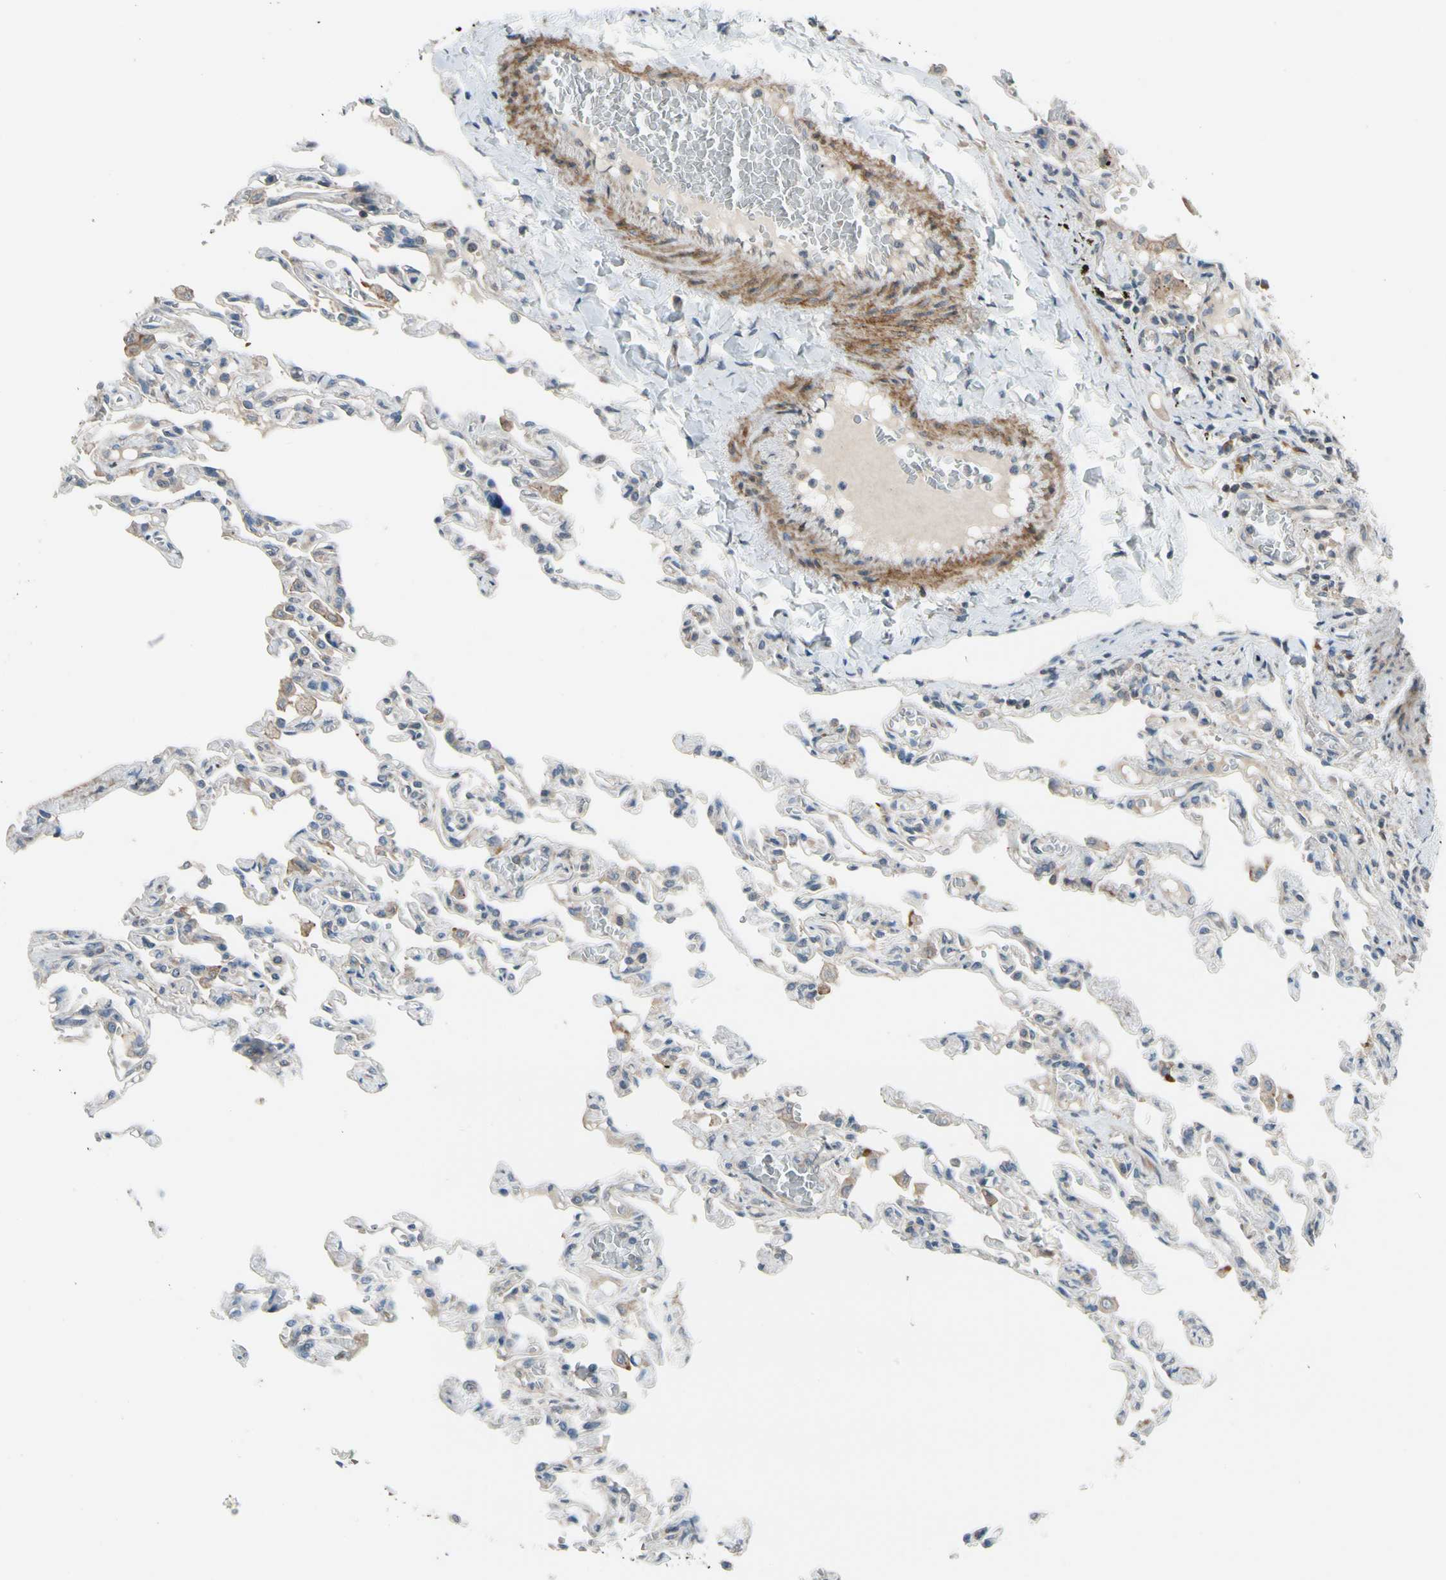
{"staining": {"intensity": "weak", "quantity": "<25%", "location": "cytoplasmic/membranous"}, "tissue": "lung", "cell_type": "Alveolar cells", "image_type": "normal", "snomed": [{"axis": "morphology", "description": "Normal tissue, NOS"}, {"axis": "topography", "description": "Lung"}], "caption": "Immunohistochemistry (IHC) photomicrograph of normal human lung stained for a protein (brown), which demonstrates no staining in alveolar cells. (DAB (3,3'-diaminobenzidine) immunohistochemistry (IHC), high magnification).", "gene": "MST1R", "patient": {"sex": "male", "age": 21}}